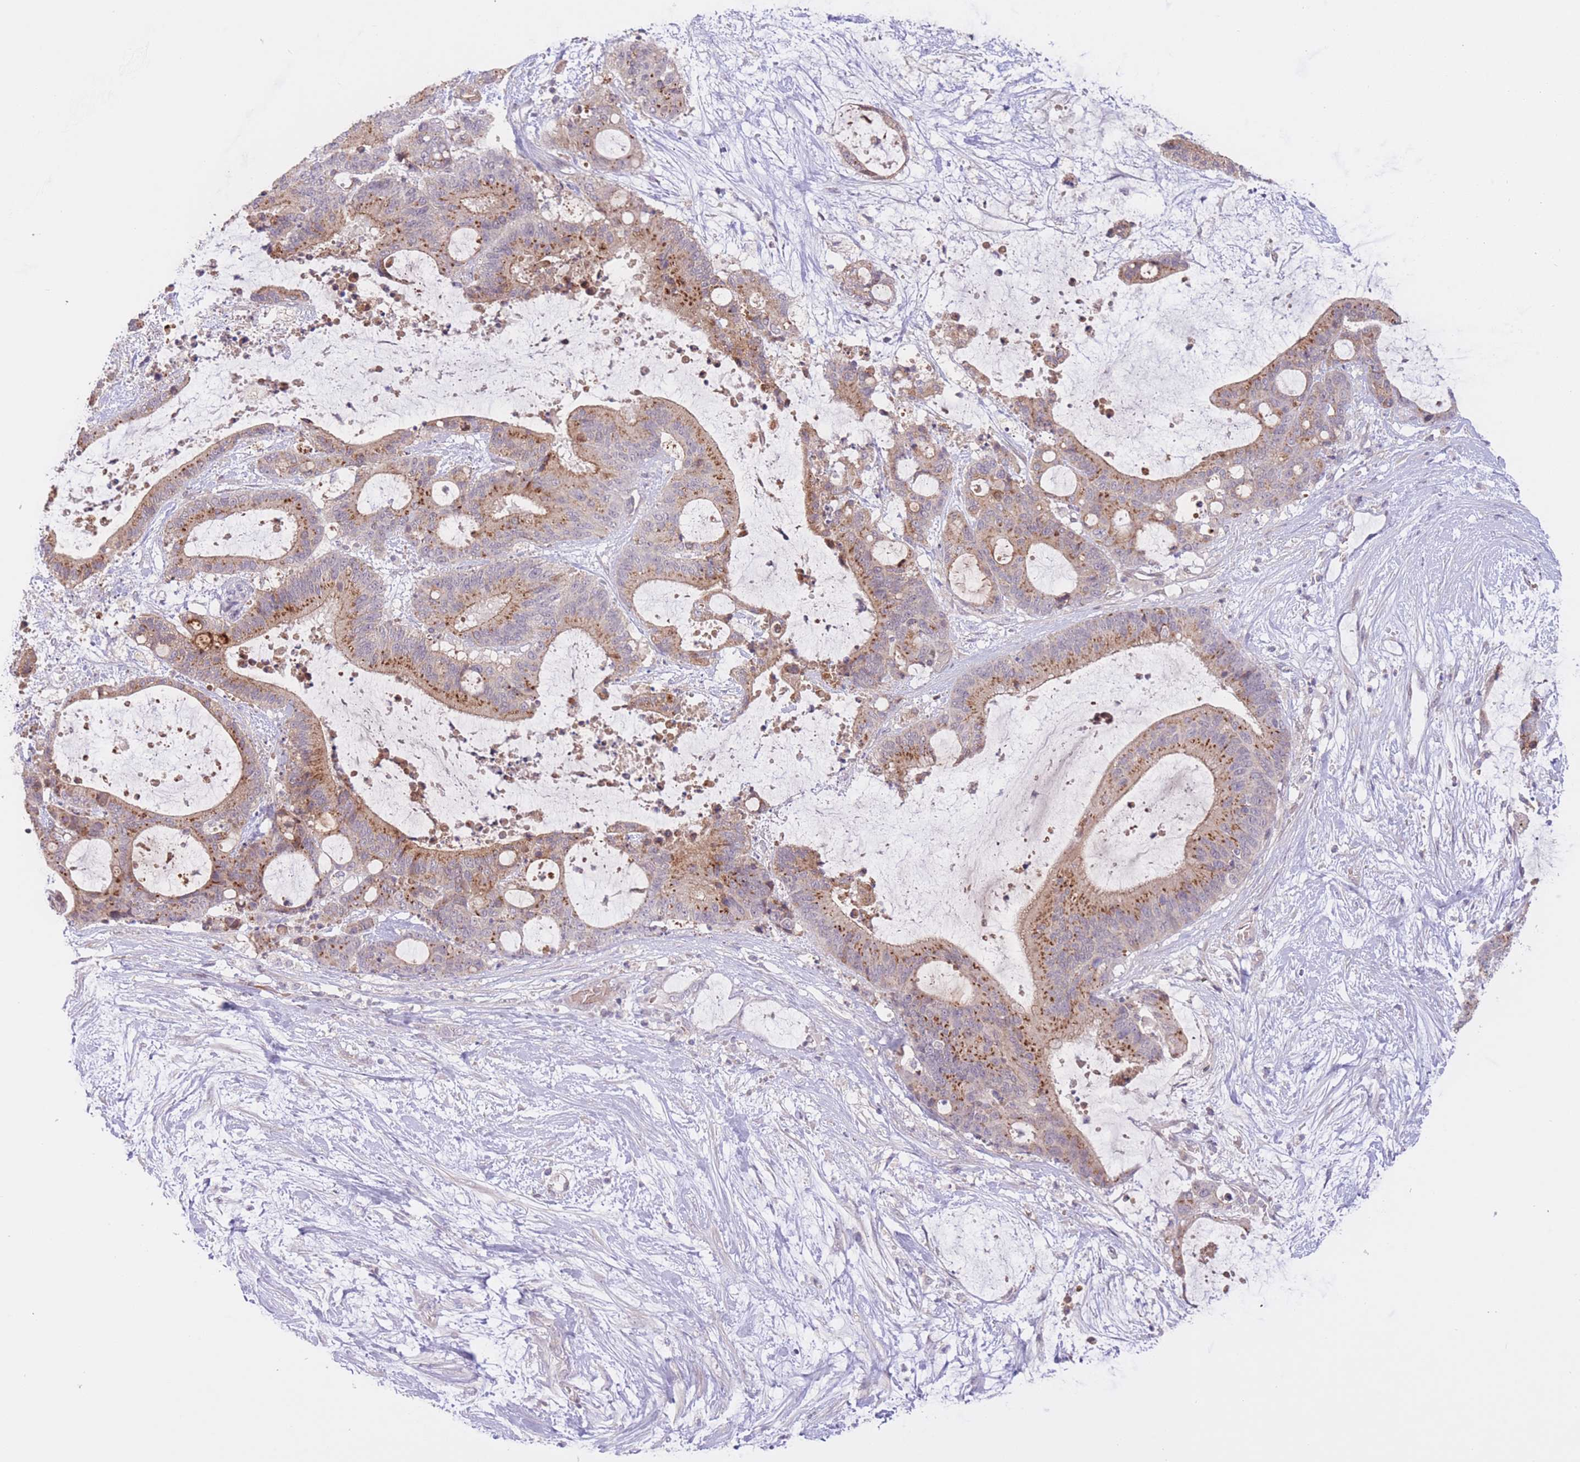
{"staining": {"intensity": "moderate", "quantity": "25%-75%", "location": "cytoplasmic/membranous"}, "tissue": "liver cancer", "cell_type": "Tumor cells", "image_type": "cancer", "snomed": [{"axis": "morphology", "description": "Normal tissue, NOS"}, {"axis": "morphology", "description": "Cholangiocarcinoma"}, {"axis": "topography", "description": "Liver"}, {"axis": "topography", "description": "Peripheral nerve tissue"}], "caption": "Immunohistochemical staining of human liver cancer (cholangiocarcinoma) exhibits medium levels of moderate cytoplasmic/membranous protein positivity in about 25%-75% of tumor cells.", "gene": "FUT5", "patient": {"sex": "female", "age": 73}}